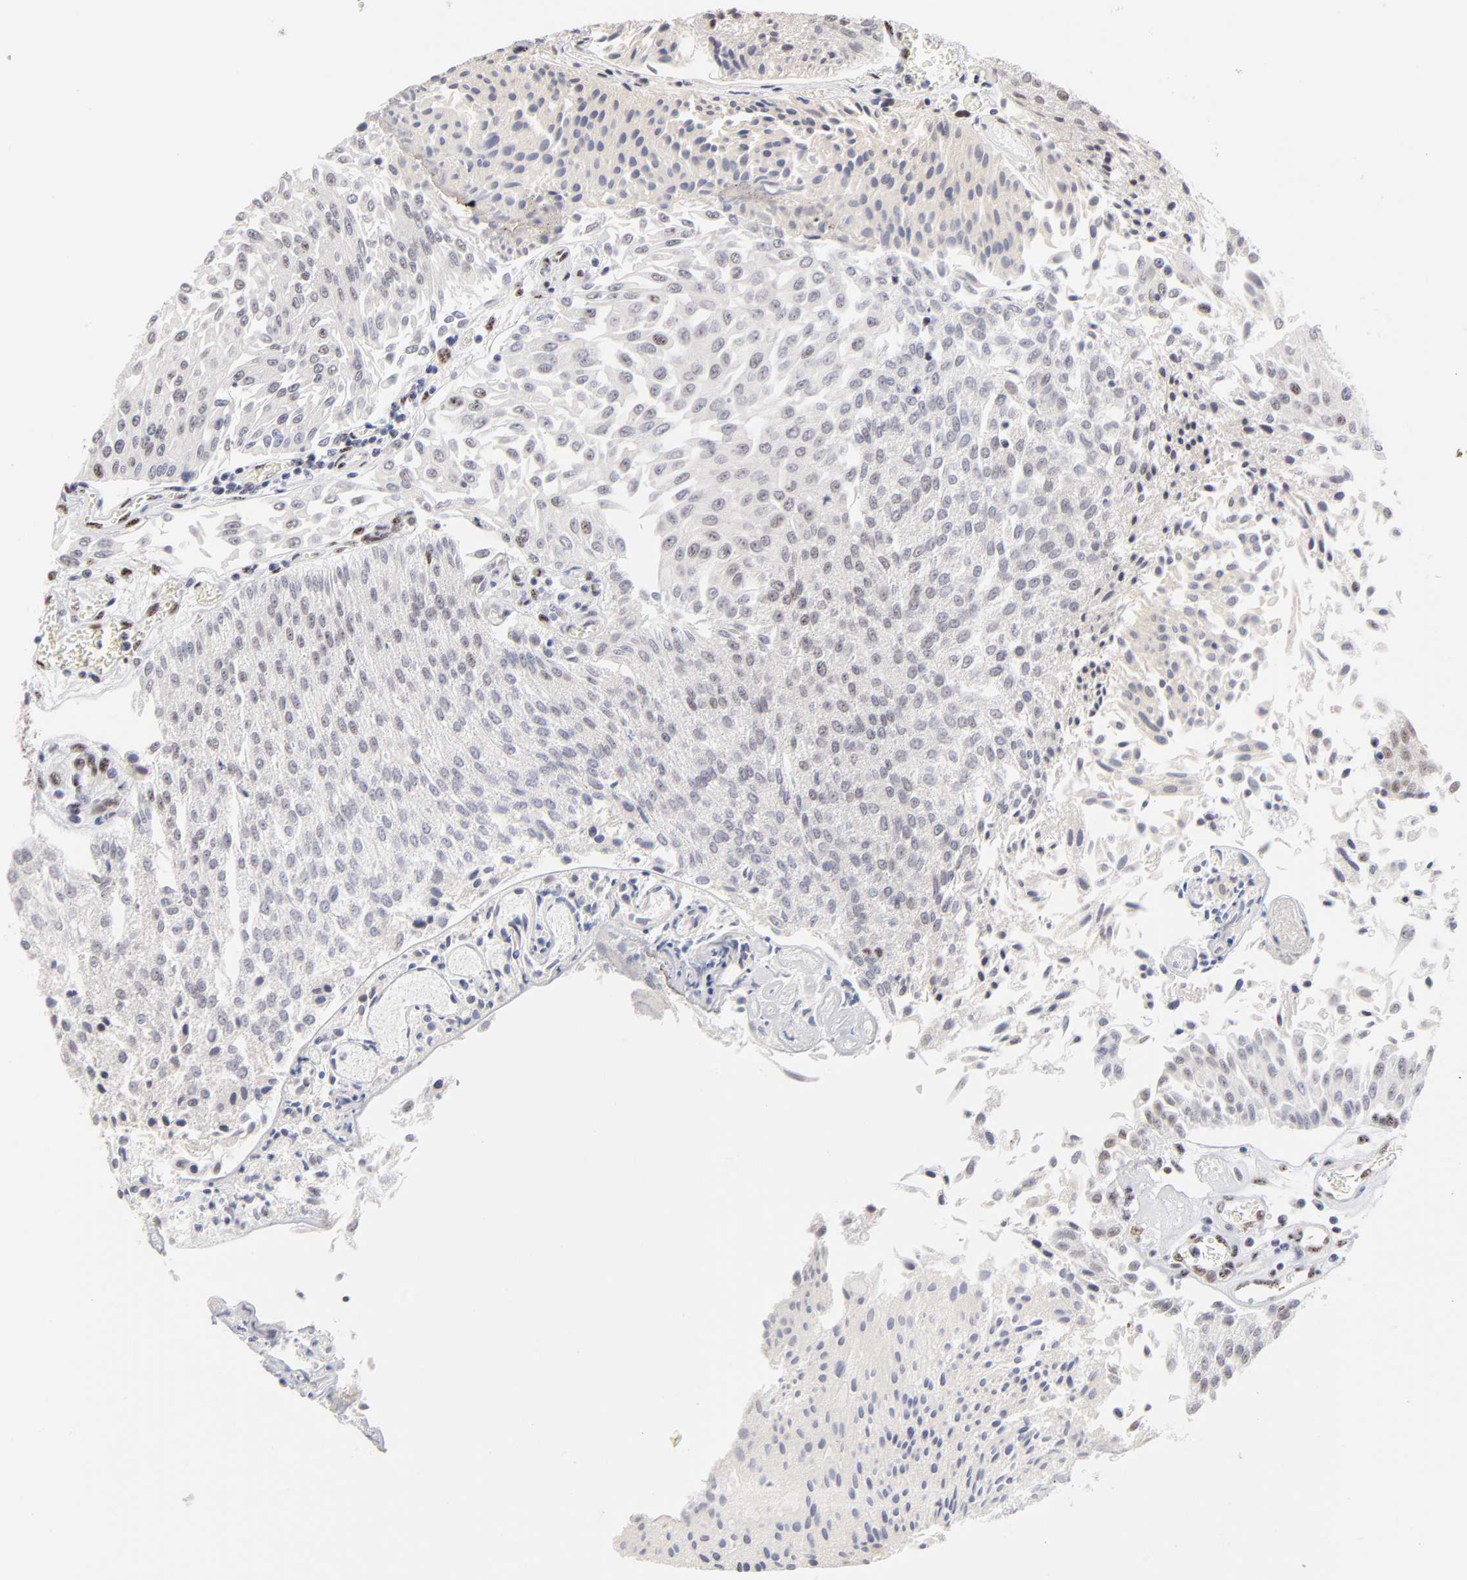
{"staining": {"intensity": "negative", "quantity": "none", "location": "none"}, "tissue": "urothelial cancer", "cell_type": "Tumor cells", "image_type": "cancer", "snomed": [{"axis": "morphology", "description": "Urothelial carcinoma, Low grade"}, {"axis": "topography", "description": "Urinary bladder"}], "caption": "Immunohistochemistry (IHC) photomicrograph of urothelial cancer stained for a protein (brown), which exhibits no expression in tumor cells.", "gene": "STAT3", "patient": {"sex": "male", "age": 86}}